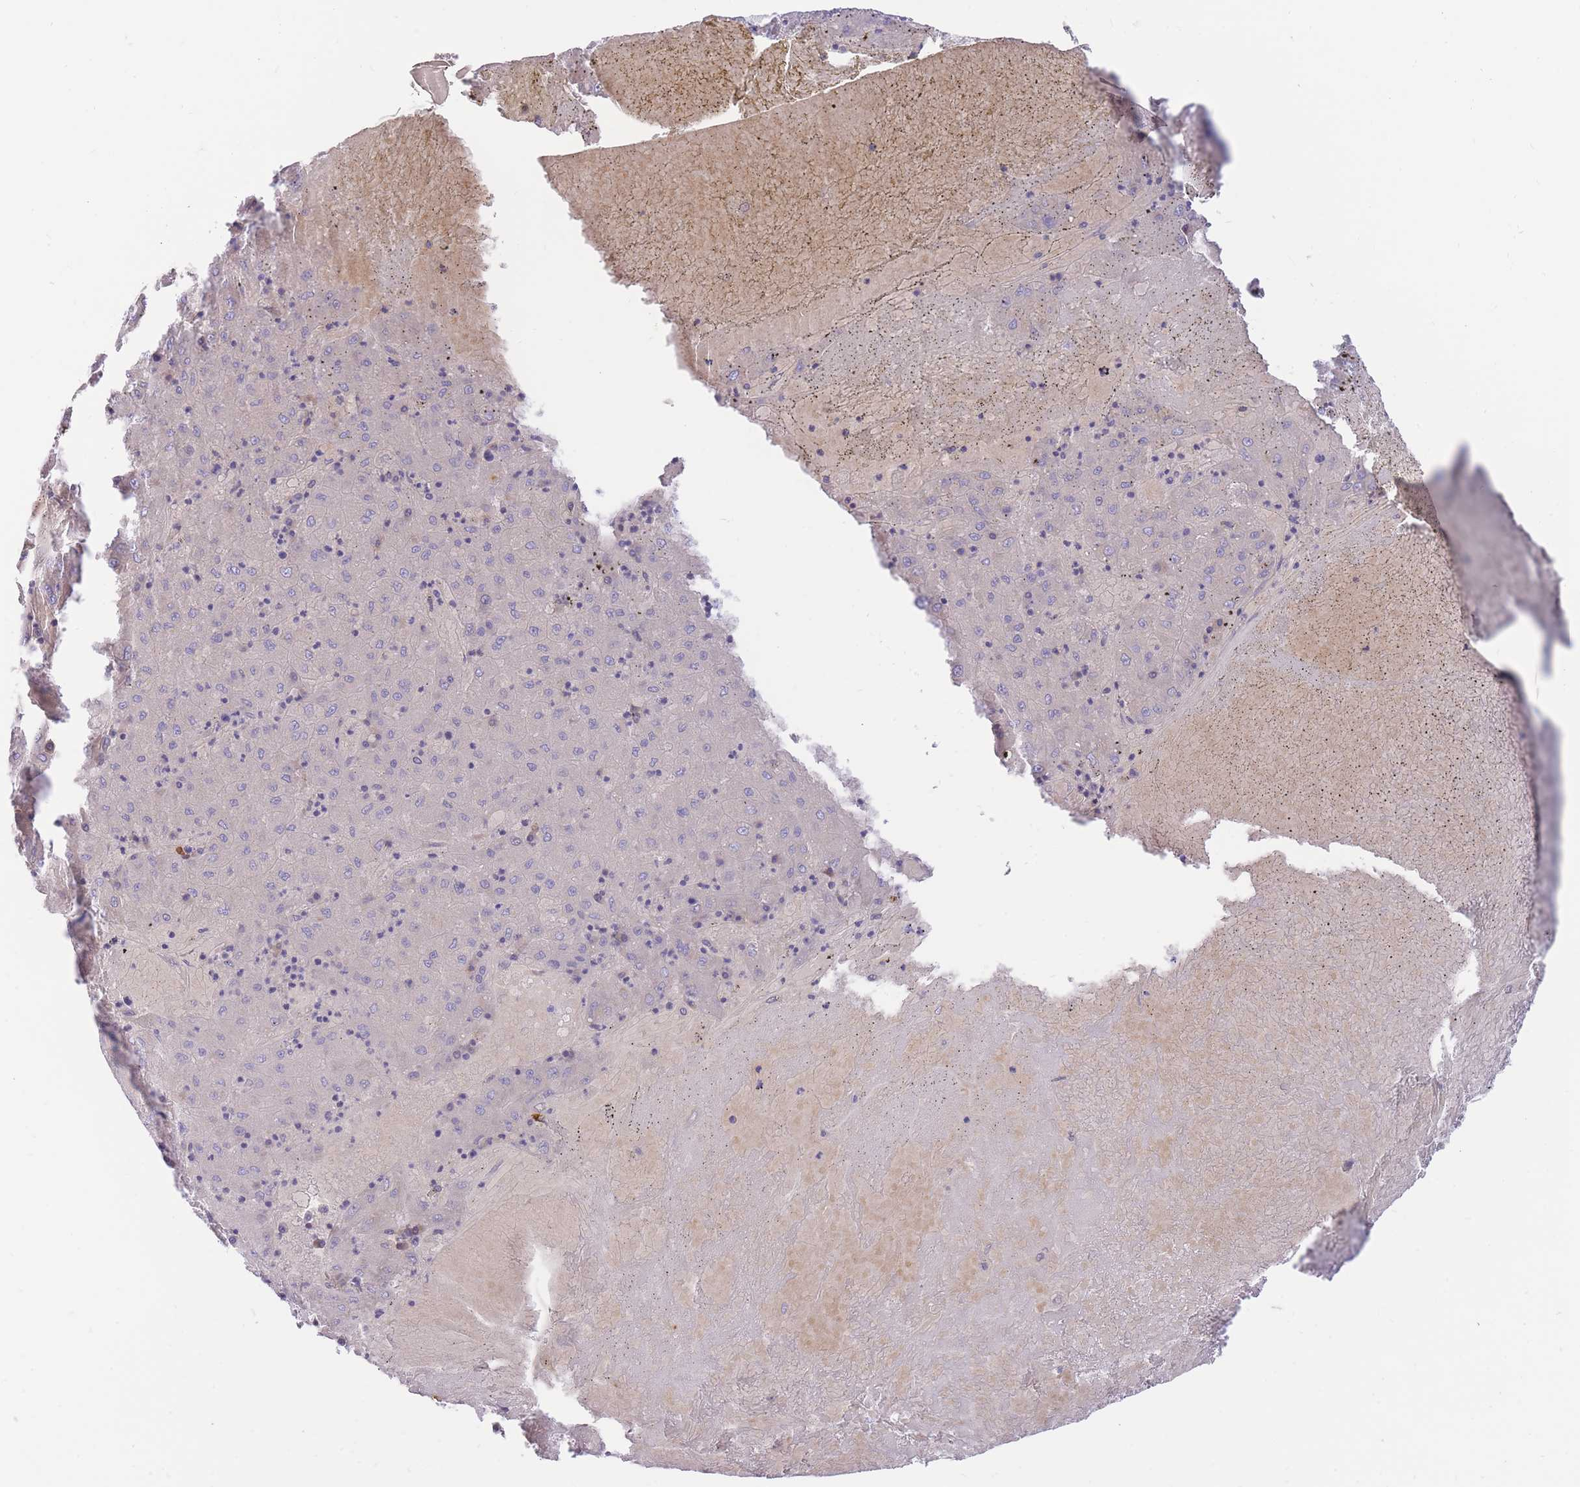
{"staining": {"intensity": "negative", "quantity": "none", "location": "none"}, "tissue": "liver cancer", "cell_type": "Tumor cells", "image_type": "cancer", "snomed": [{"axis": "morphology", "description": "Carcinoma, Hepatocellular, NOS"}, {"axis": "topography", "description": "Liver"}], "caption": "This histopathology image is of liver hepatocellular carcinoma stained with immunohistochemistry to label a protein in brown with the nuclei are counter-stained blue. There is no expression in tumor cells. The staining is performed using DAB brown chromogen with nuclei counter-stained in using hematoxylin.", "gene": "SSUH2", "patient": {"sex": "male", "age": 72}}